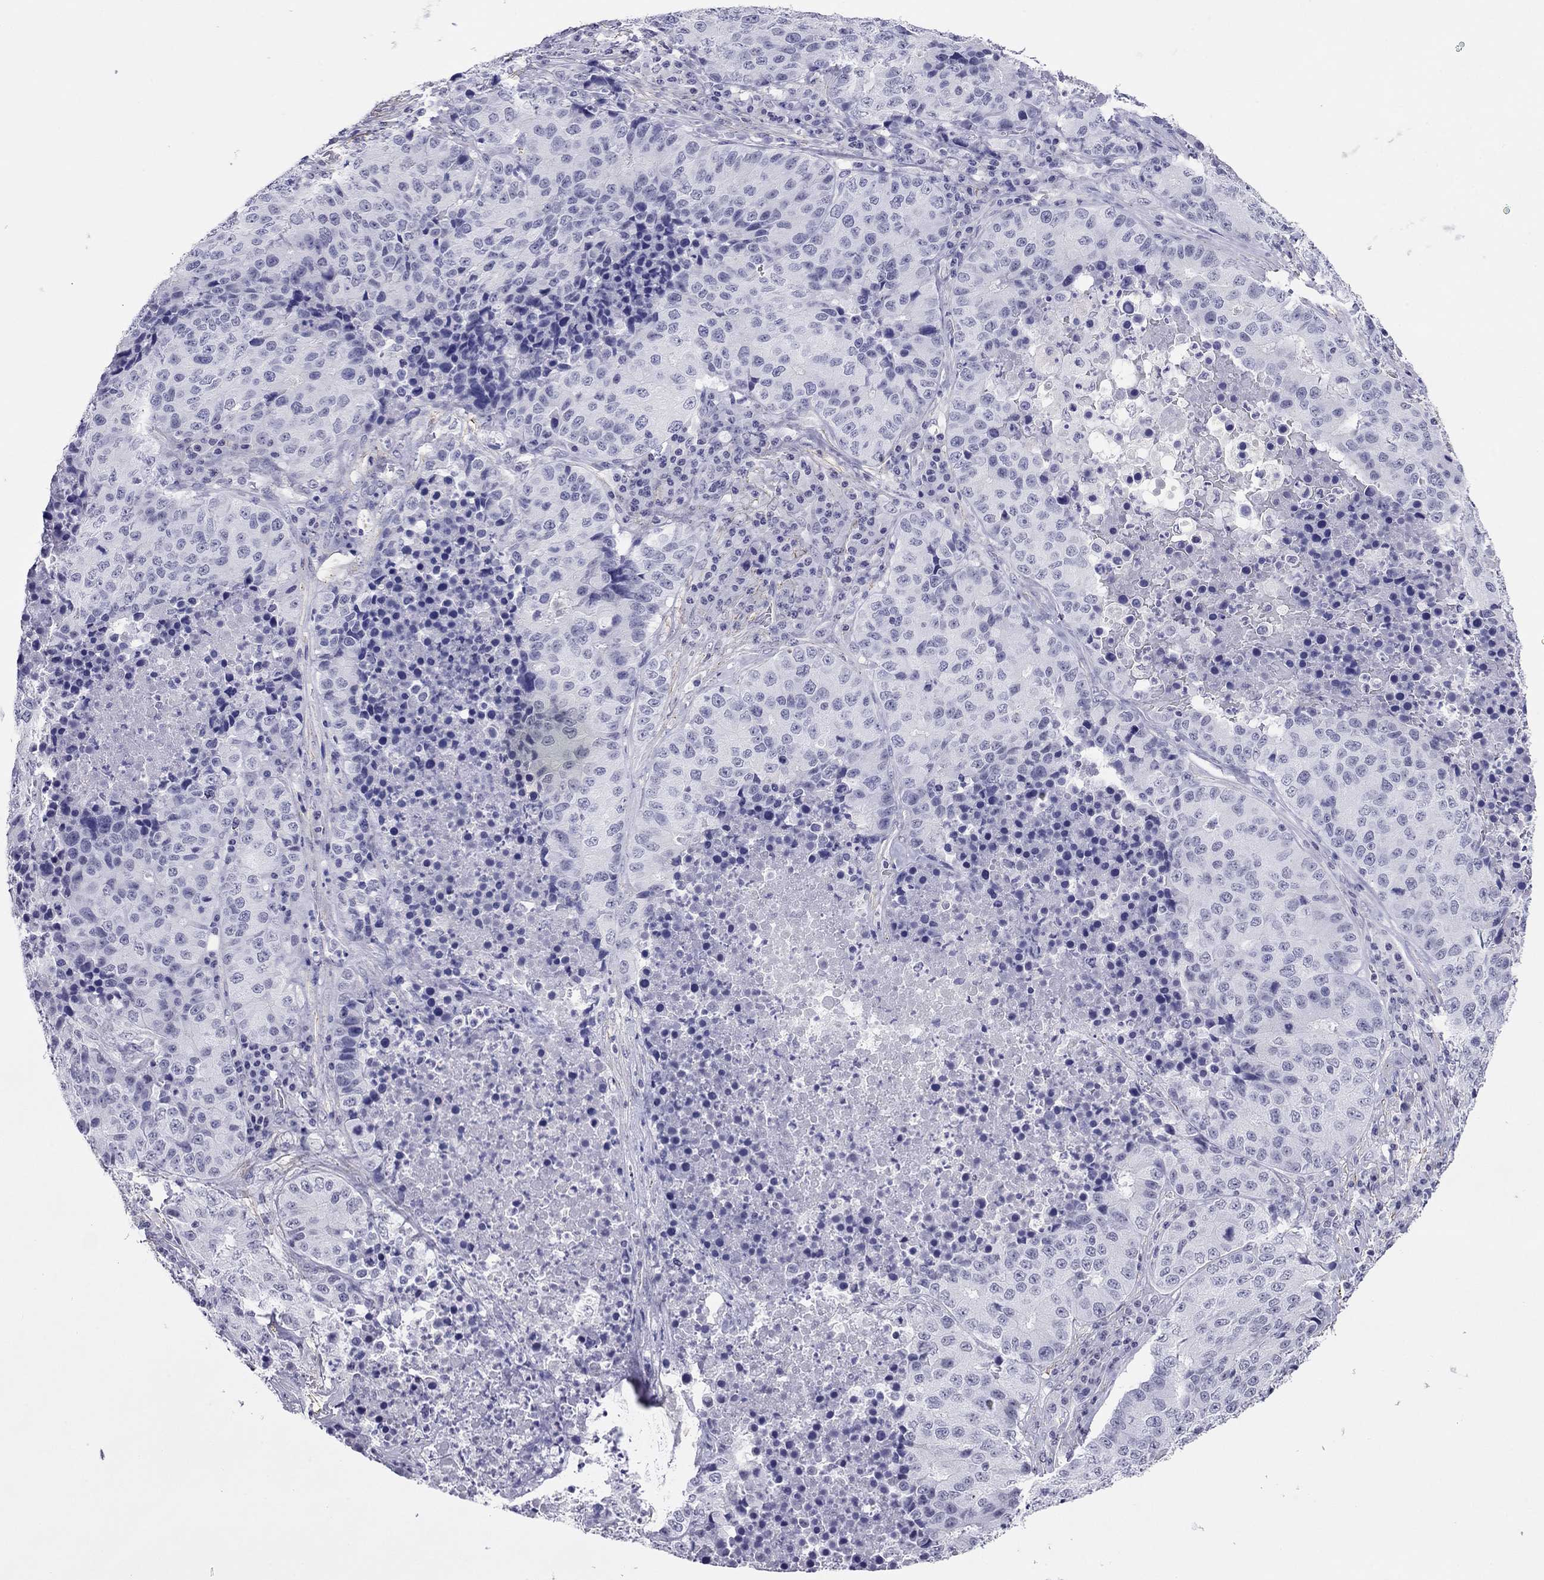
{"staining": {"intensity": "negative", "quantity": "none", "location": "none"}, "tissue": "stomach cancer", "cell_type": "Tumor cells", "image_type": "cancer", "snomed": [{"axis": "morphology", "description": "Adenocarcinoma, NOS"}, {"axis": "topography", "description": "Stomach"}], "caption": "The histopathology image reveals no staining of tumor cells in stomach cancer.", "gene": "MYMX", "patient": {"sex": "male", "age": 71}}